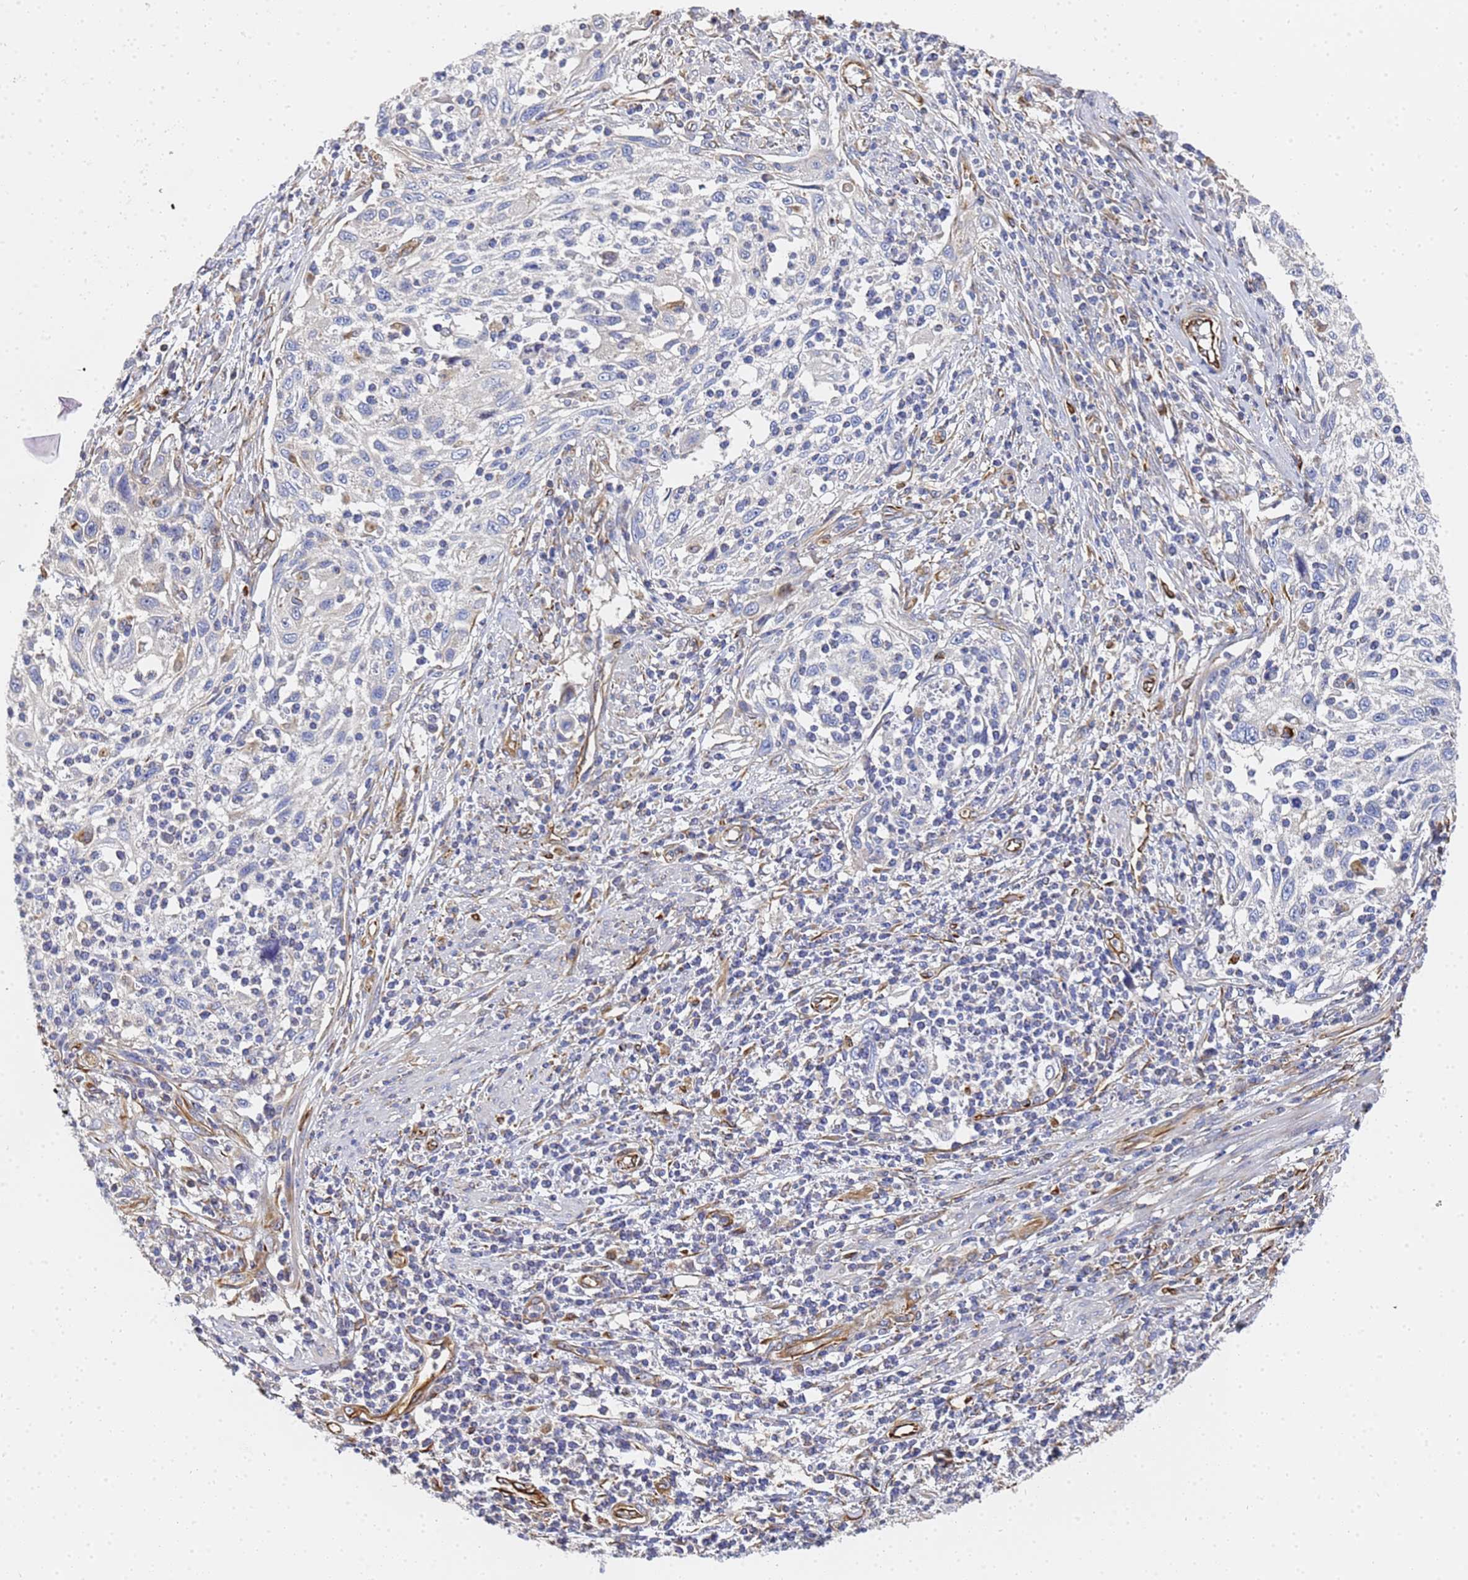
{"staining": {"intensity": "negative", "quantity": "none", "location": "none"}, "tissue": "cervical cancer", "cell_type": "Tumor cells", "image_type": "cancer", "snomed": [{"axis": "morphology", "description": "Squamous cell carcinoma, NOS"}, {"axis": "topography", "description": "Cervix"}], "caption": "This image is of cervical cancer (squamous cell carcinoma) stained with immunohistochemistry (IHC) to label a protein in brown with the nuclei are counter-stained blue. There is no staining in tumor cells. Brightfield microscopy of IHC stained with DAB (brown) and hematoxylin (blue), captured at high magnification.", "gene": "SYT13", "patient": {"sex": "female", "age": 70}}